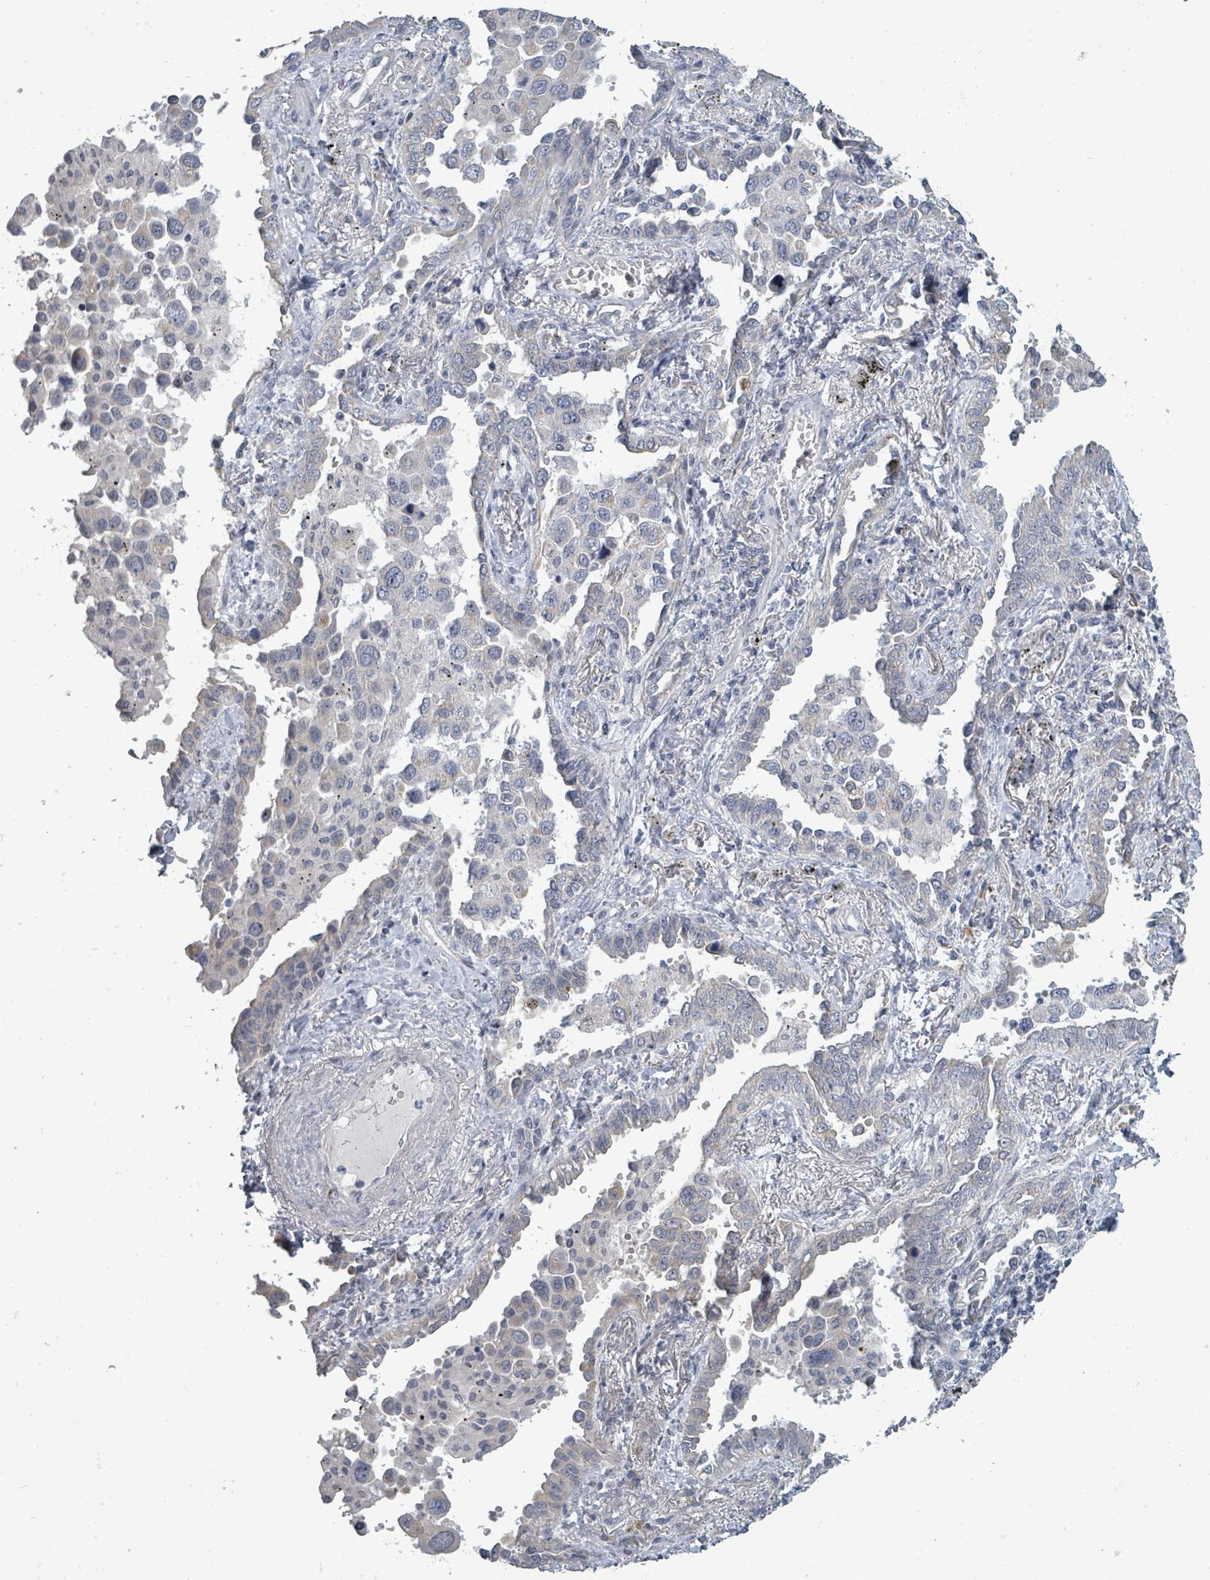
{"staining": {"intensity": "negative", "quantity": "none", "location": "none"}, "tissue": "lung cancer", "cell_type": "Tumor cells", "image_type": "cancer", "snomed": [{"axis": "morphology", "description": "Adenocarcinoma, NOS"}, {"axis": "topography", "description": "Lung"}], "caption": "This micrograph is of lung cancer stained with immunohistochemistry to label a protein in brown with the nuclei are counter-stained blue. There is no positivity in tumor cells. Nuclei are stained in blue.", "gene": "ASB12", "patient": {"sex": "male", "age": 67}}